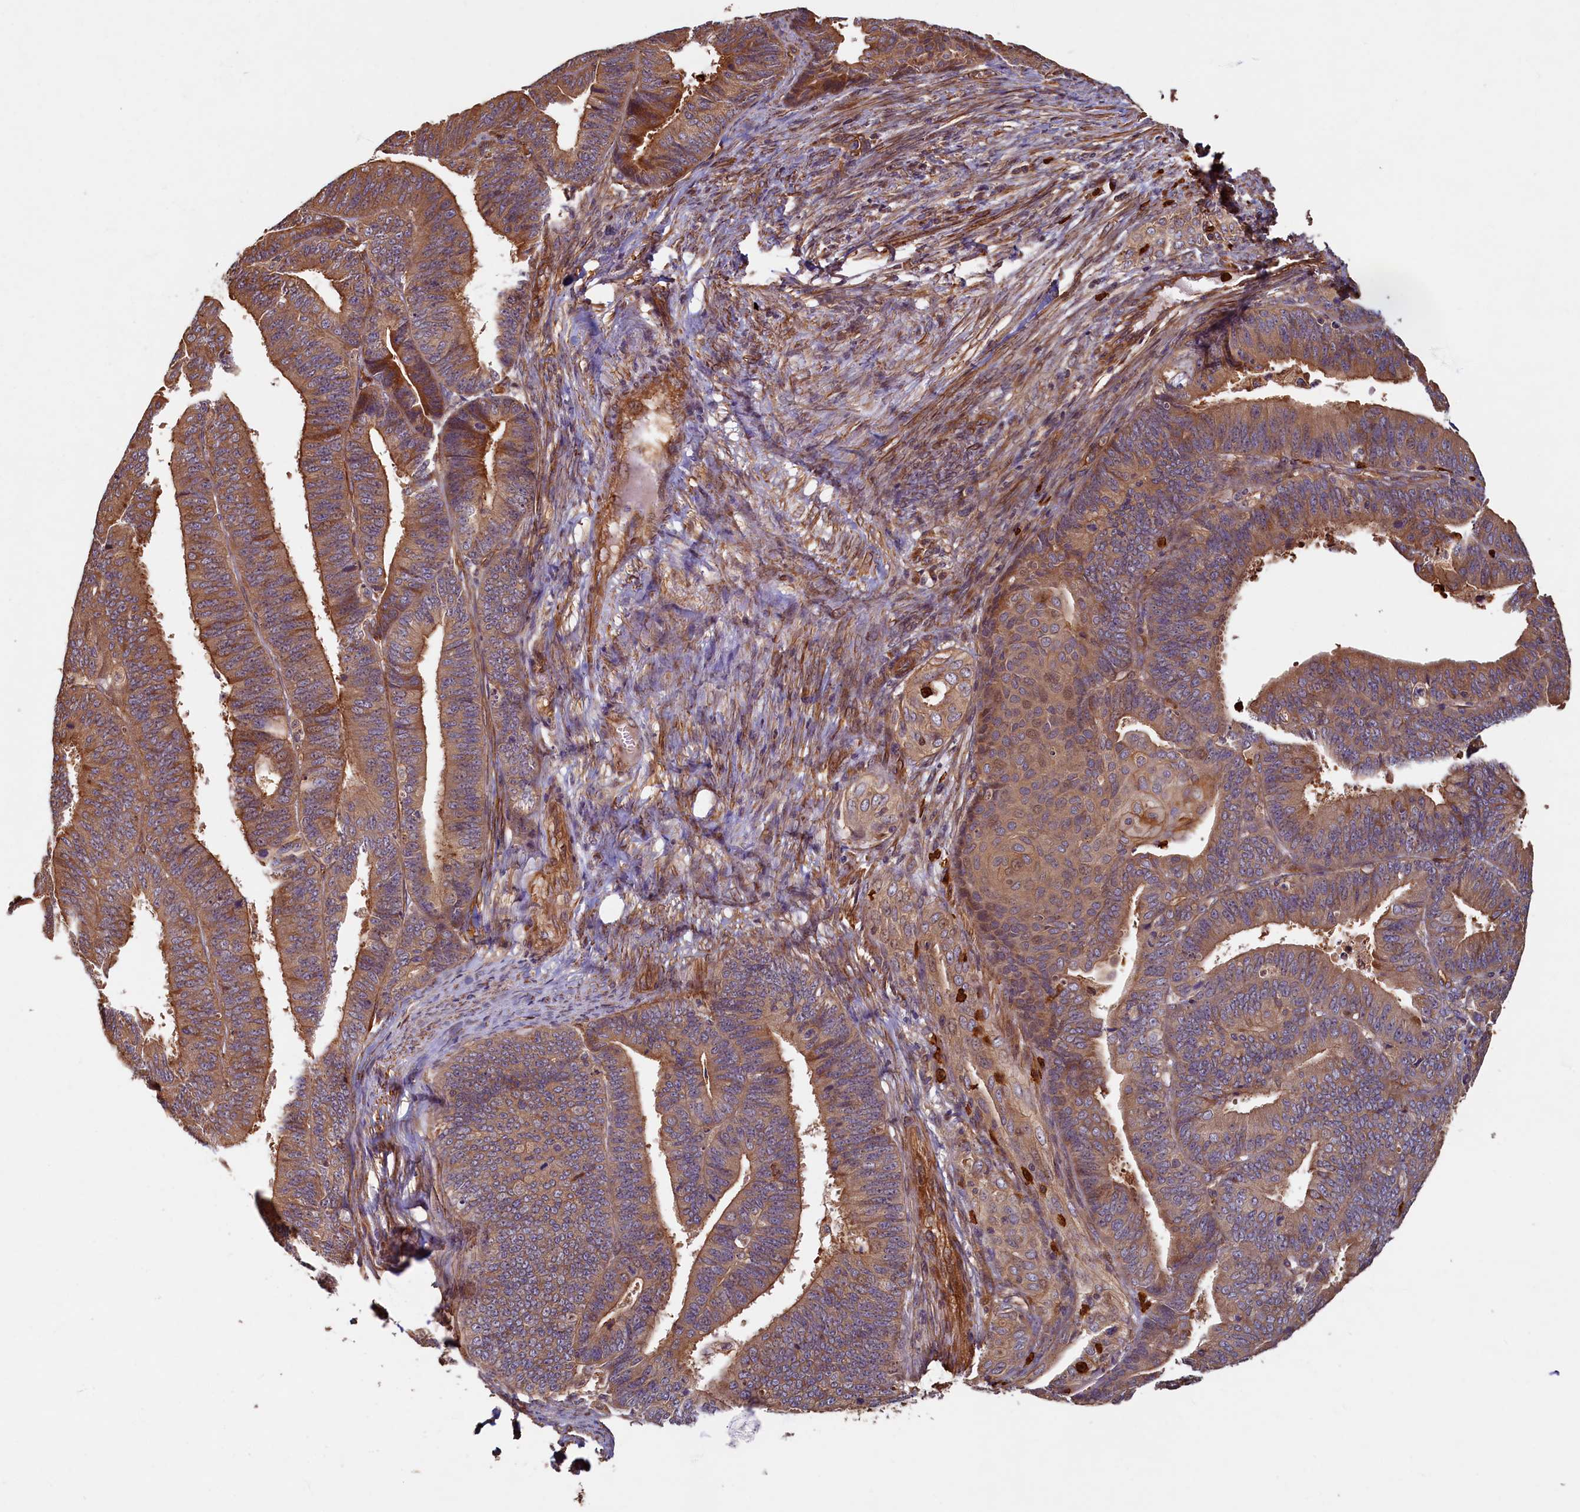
{"staining": {"intensity": "moderate", "quantity": ">75%", "location": "cytoplasmic/membranous"}, "tissue": "endometrial cancer", "cell_type": "Tumor cells", "image_type": "cancer", "snomed": [{"axis": "morphology", "description": "Adenocarcinoma, NOS"}, {"axis": "topography", "description": "Endometrium"}], "caption": "Human endometrial adenocarcinoma stained for a protein (brown) demonstrates moderate cytoplasmic/membranous positive expression in about >75% of tumor cells.", "gene": "CCDC102B", "patient": {"sex": "female", "age": 73}}